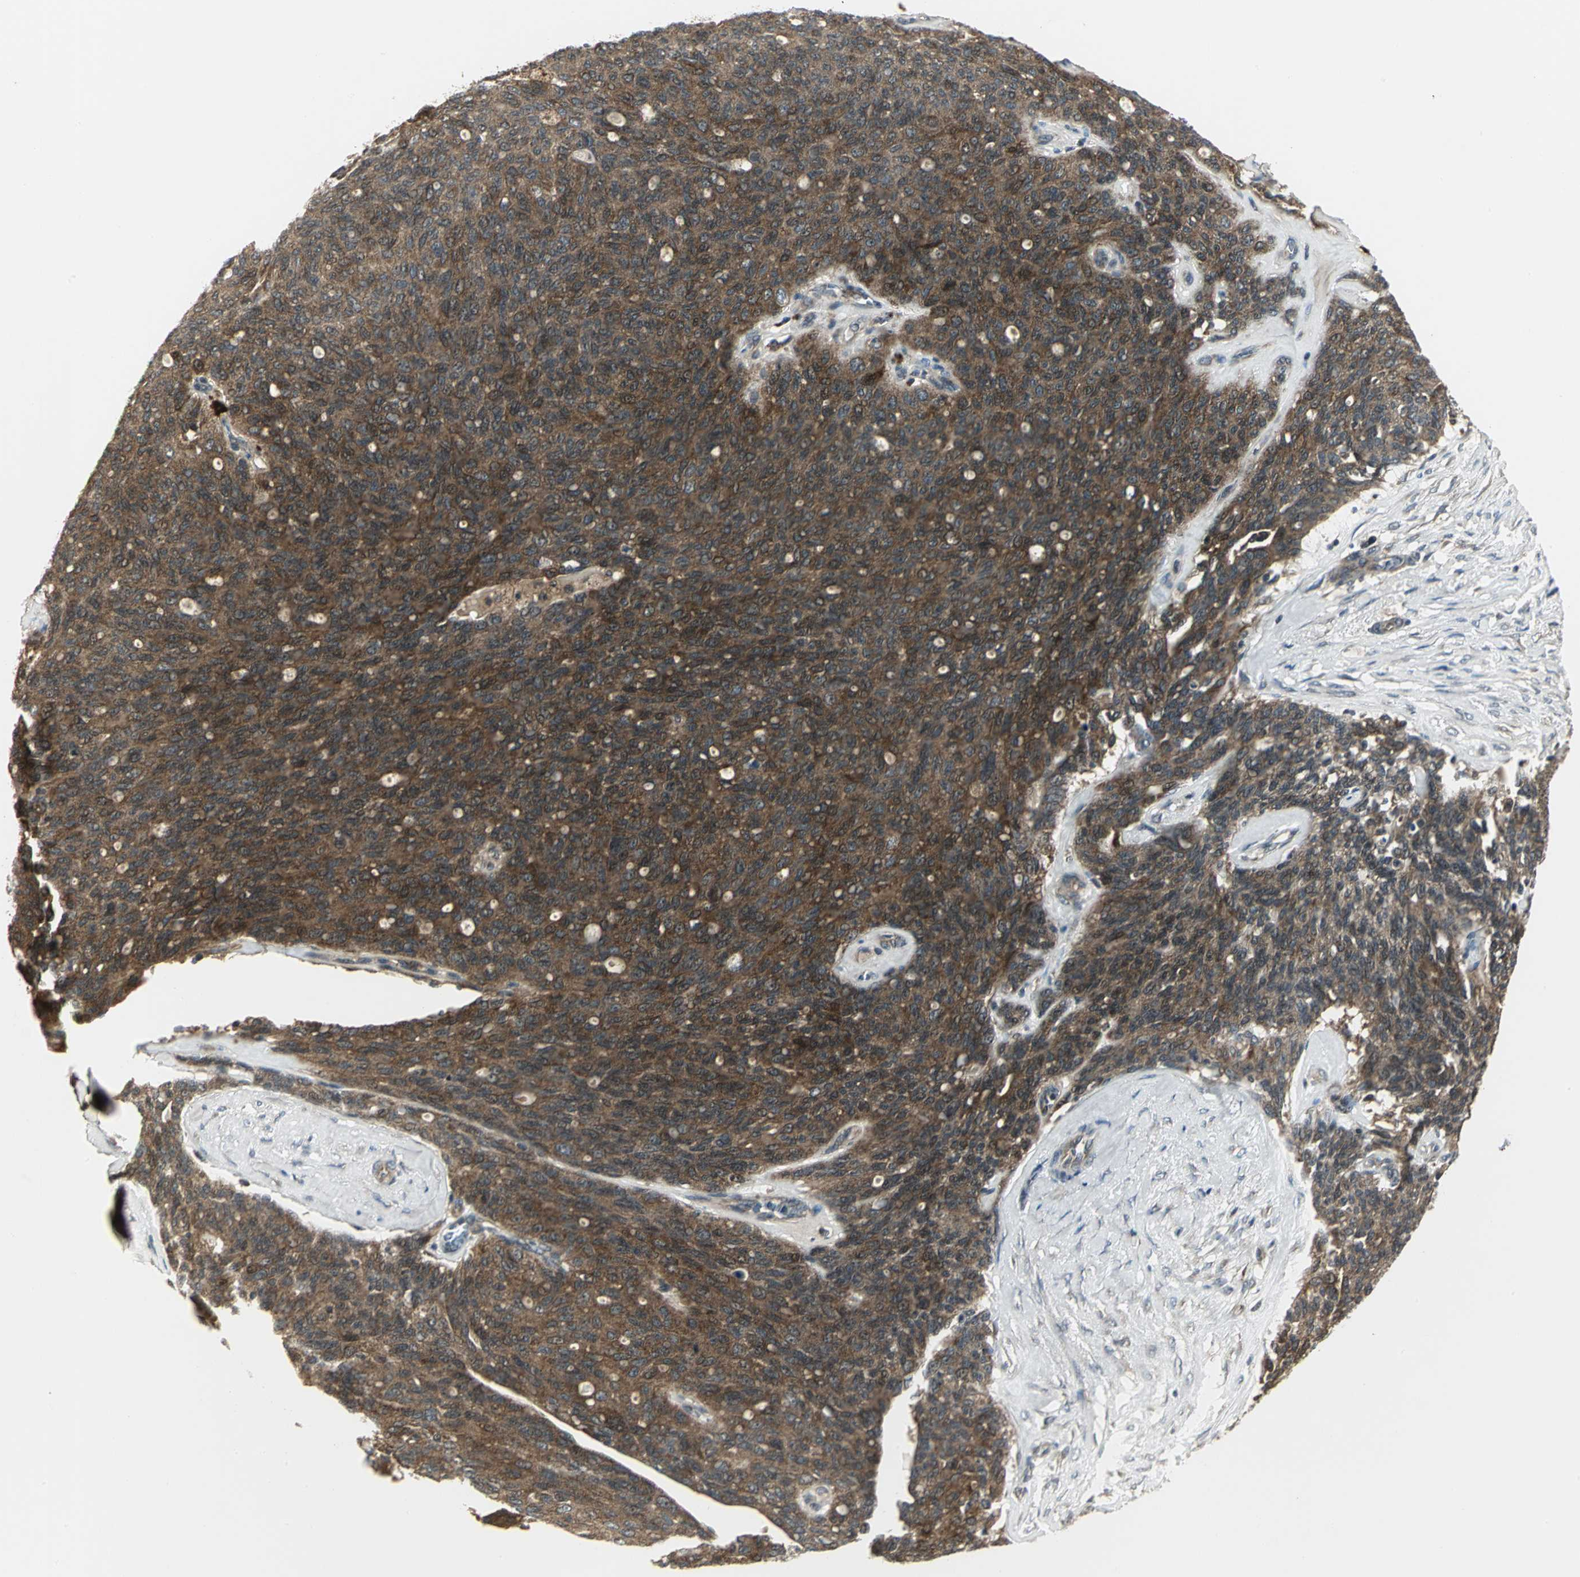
{"staining": {"intensity": "strong", "quantity": ">75%", "location": "cytoplasmic/membranous"}, "tissue": "ovarian cancer", "cell_type": "Tumor cells", "image_type": "cancer", "snomed": [{"axis": "morphology", "description": "Carcinoma, endometroid"}, {"axis": "topography", "description": "Ovary"}], "caption": "High-power microscopy captured an IHC histopathology image of endometroid carcinoma (ovarian), revealing strong cytoplasmic/membranous staining in approximately >75% of tumor cells. (brown staining indicates protein expression, while blue staining denotes nuclei).", "gene": "MAPK8IP3", "patient": {"sex": "female", "age": 60}}